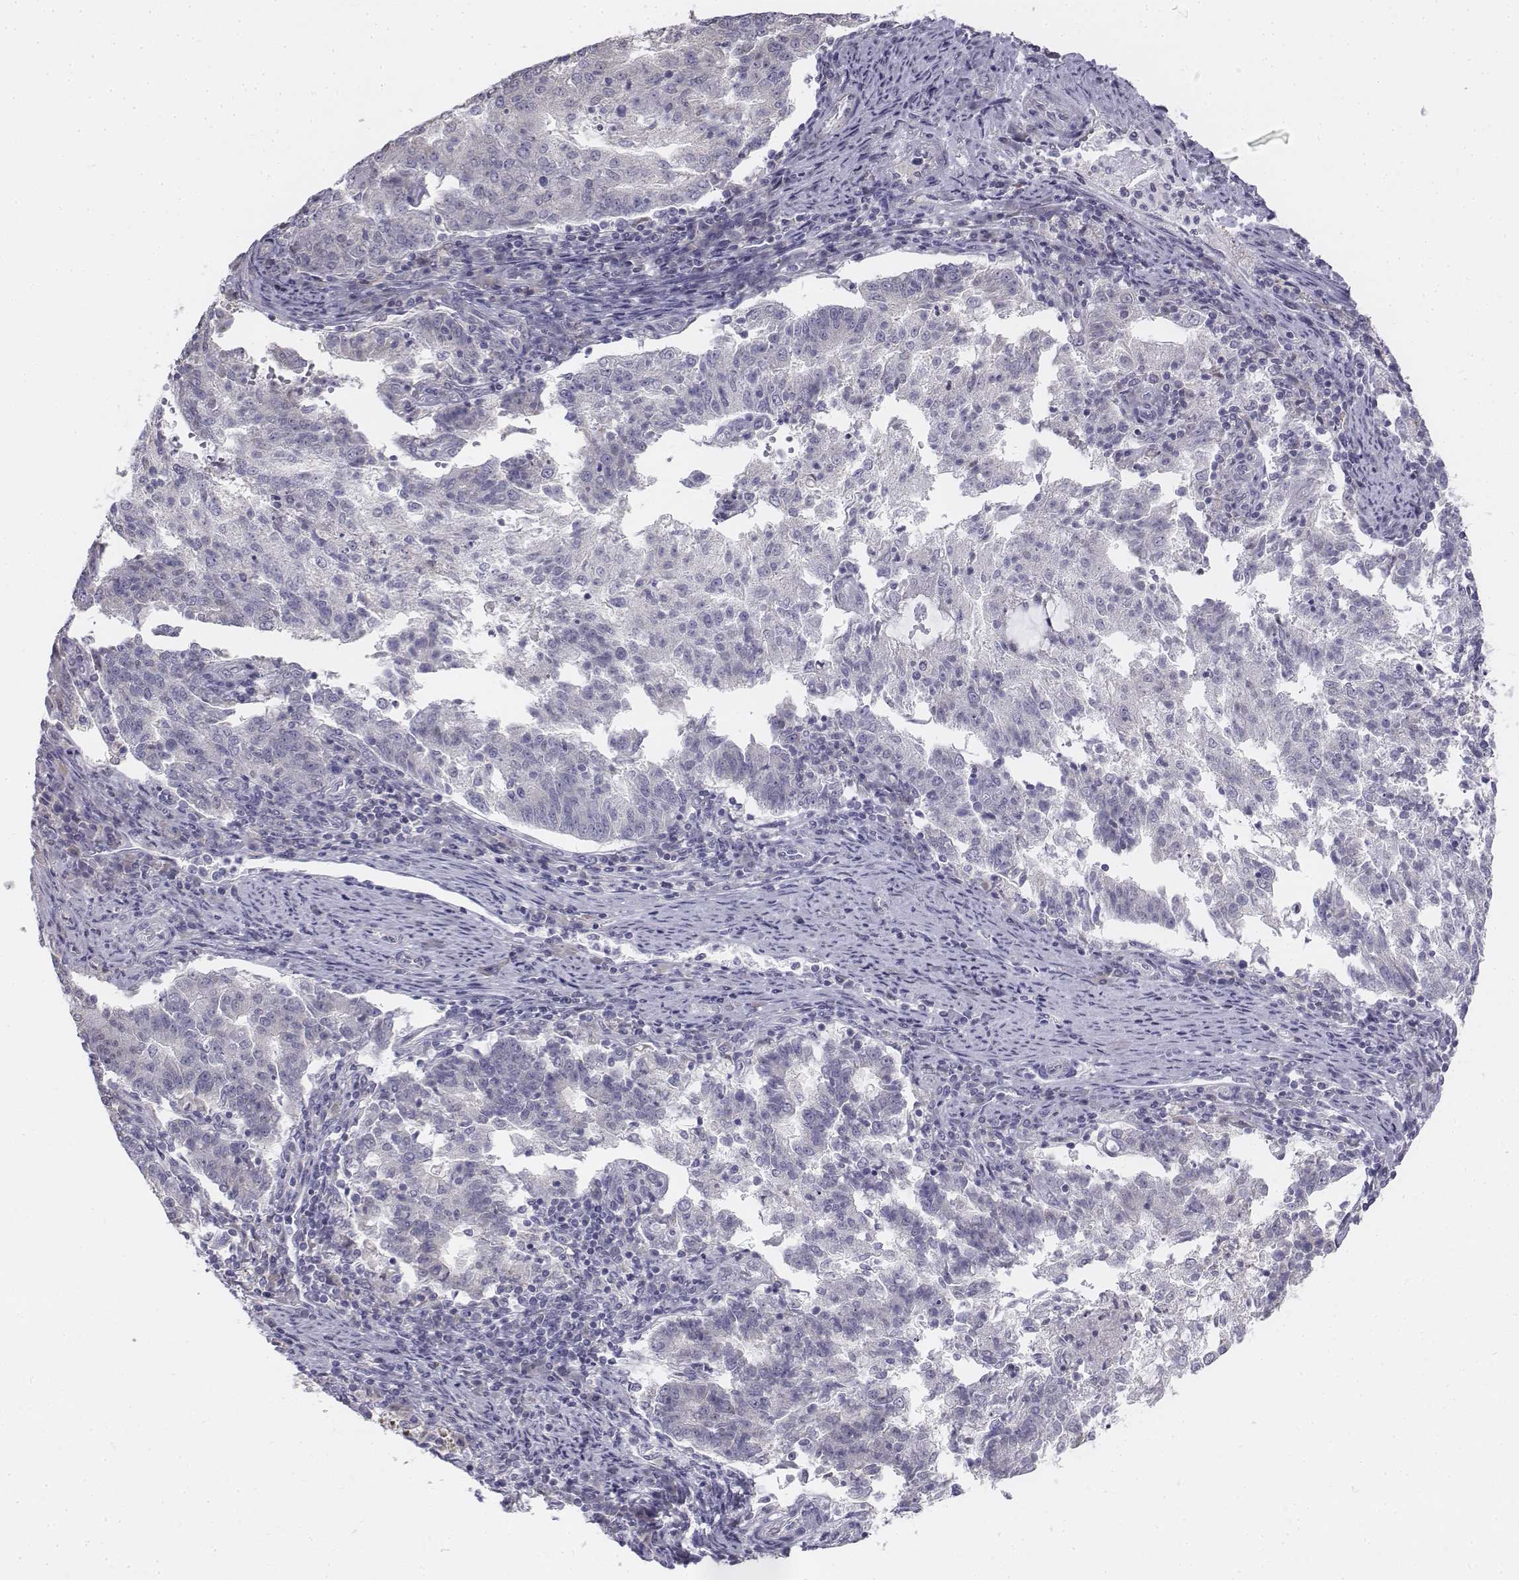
{"staining": {"intensity": "negative", "quantity": "none", "location": "none"}, "tissue": "endometrial cancer", "cell_type": "Tumor cells", "image_type": "cancer", "snomed": [{"axis": "morphology", "description": "Adenocarcinoma, NOS"}, {"axis": "topography", "description": "Endometrium"}], "caption": "There is no significant expression in tumor cells of endometrial cancer (adenocarcinoma).", "gene": "PENK", "patient": {"sex": "female", "age": 82}}